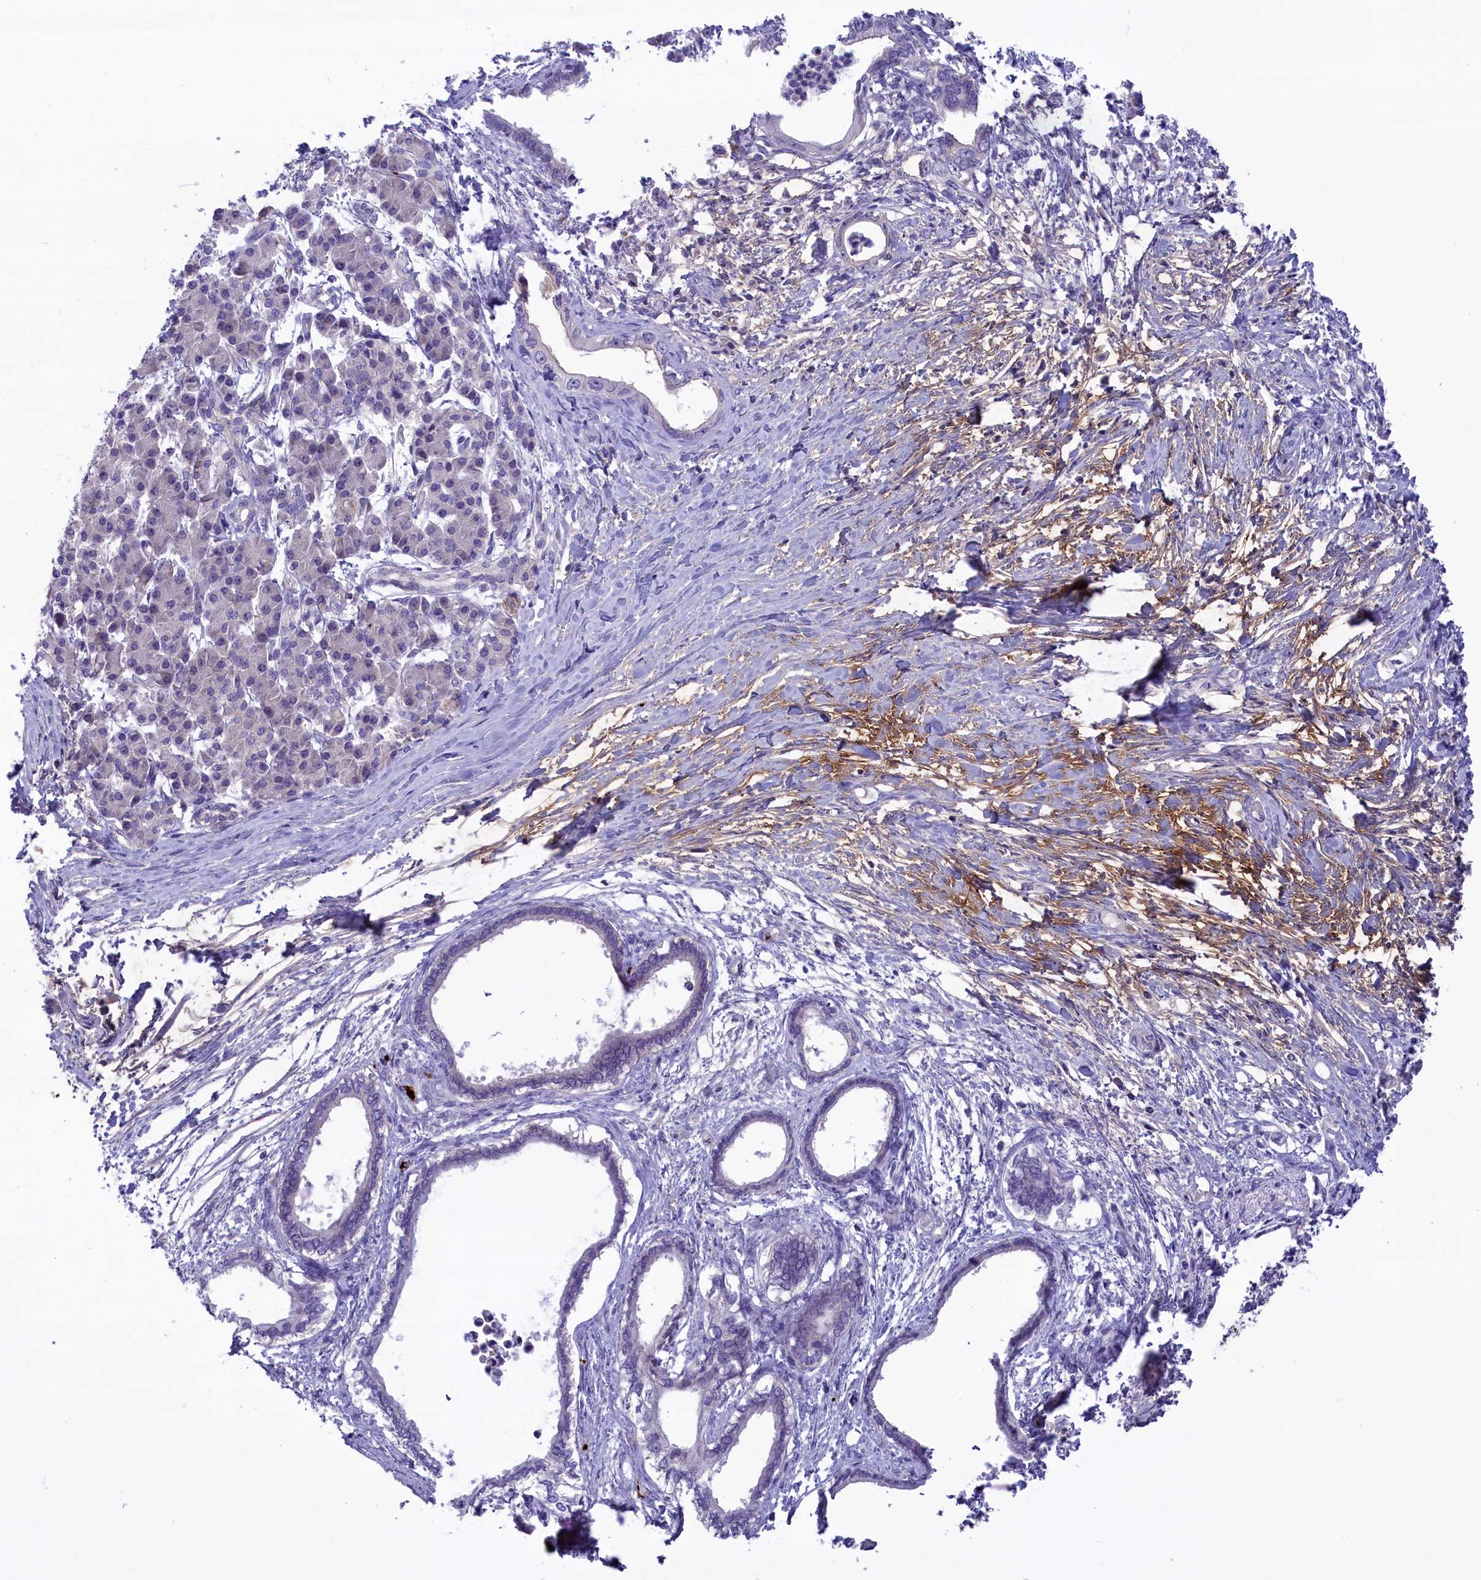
{"staining": {"intensity": "negative", "quantity": "none", "location": "none"}, "tissue": "pancreatic cancer", "cell_type": "Tumor cells", "image_type": "cancer", "snomed": [{"axis": "morphology", "description": "Adenocarcinoma, NOS"}, {"axis": "topography", "description": "Pancreas"}], "caption": "Immunohistochemistry (IHC) micrograph of pancreatic cancer (adenocarcinoma) stained for a protein (brown), which displays no positivity in tumor cells.", "gene": "HEATR3", "patient": {"sex": "female", "age": 55}}